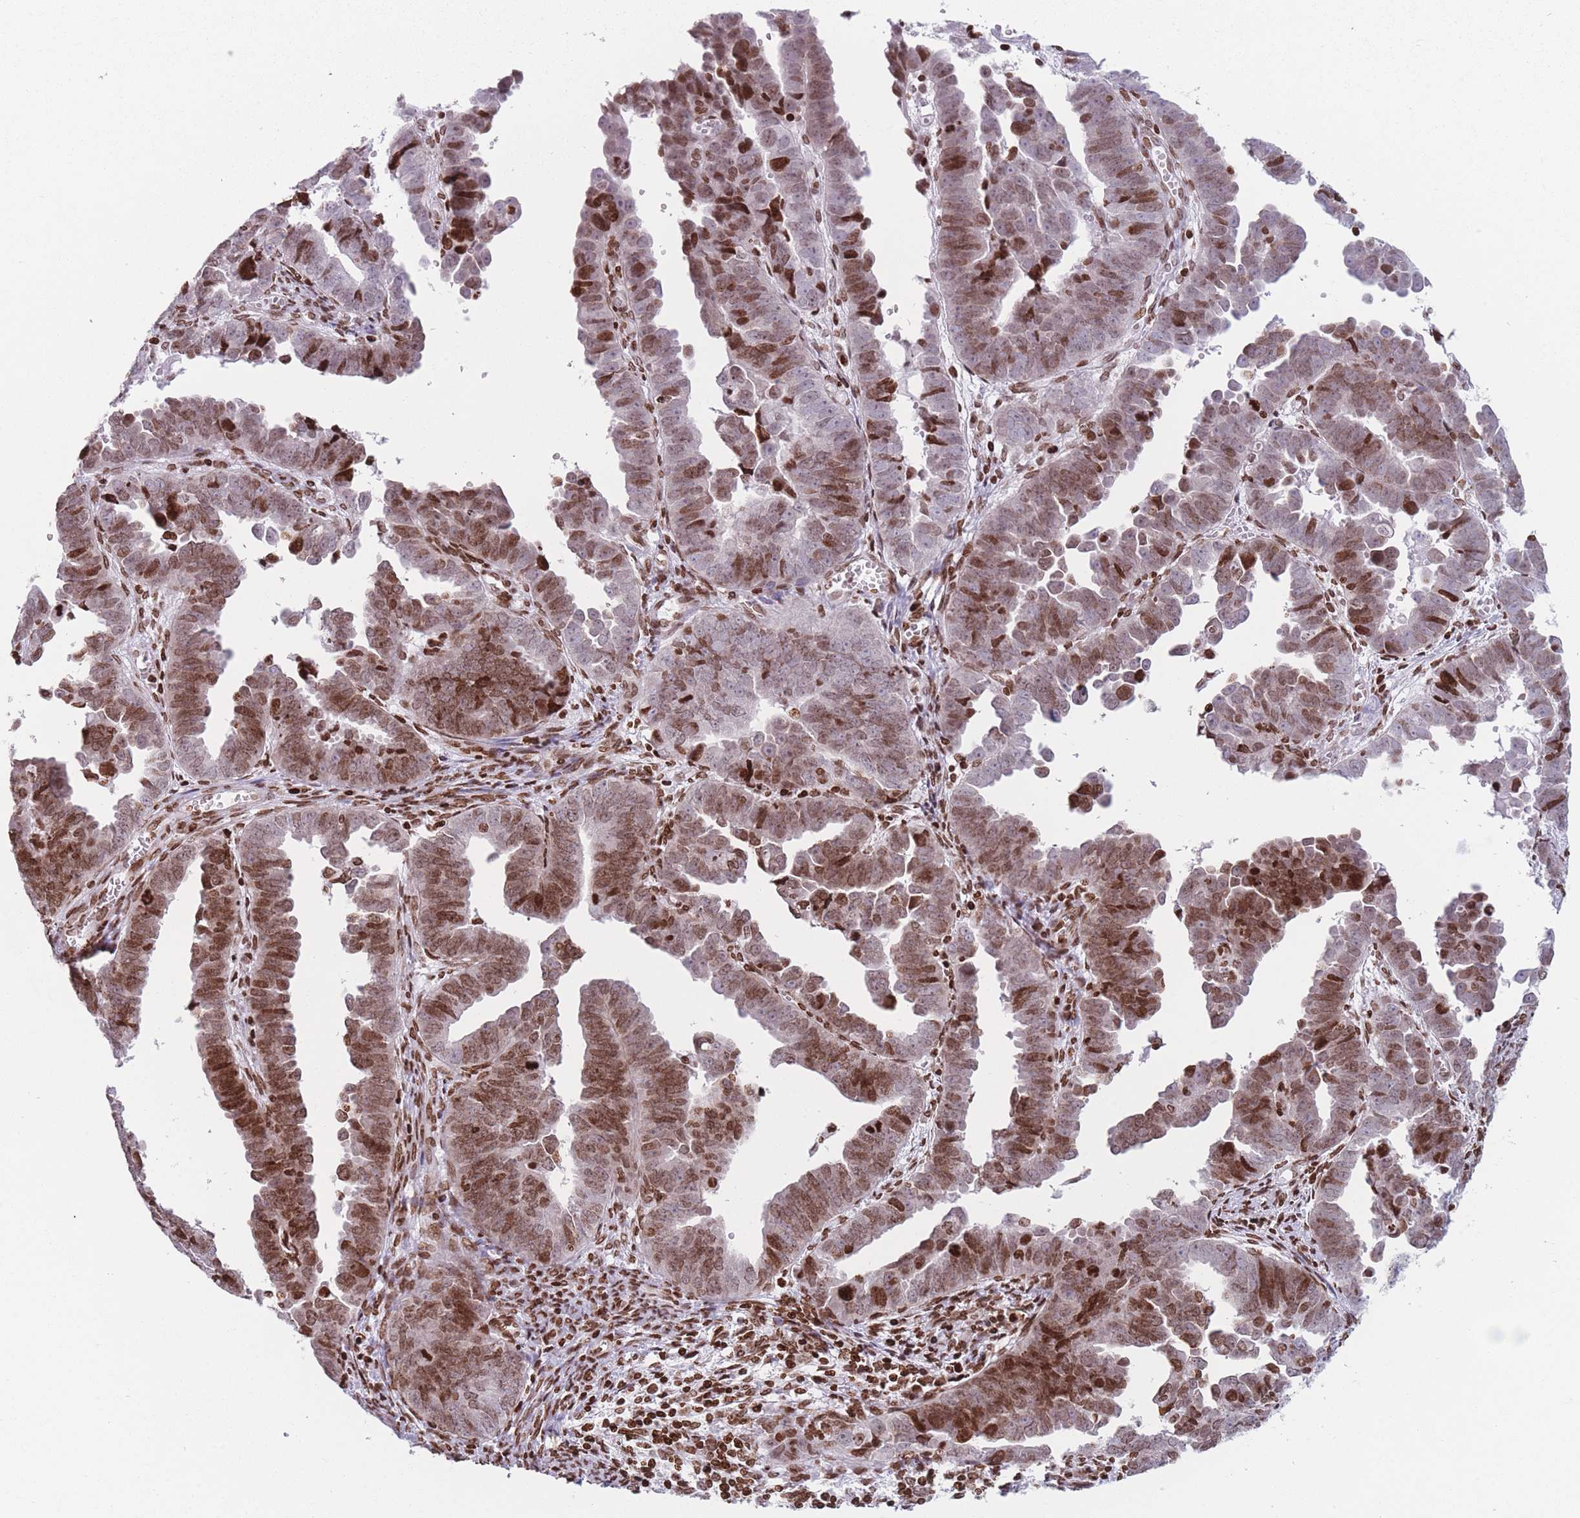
{"staining": {"intensity": "moderate", "quantity": ">75%", "location": "nuclear"}, "tissue": "endometrial cancer", "cell_type": "Tumor cells", "image_type": "cancer", "snomed": [{"axis": "morphology", "description": "Adenocarcinoma, NOS"}, {"axis": "topography", "description": "Endometrium"}], "caption": "Protein analysis of adenocarcinoma (endometrial) tissue reveals moderate nuclear positivity in about >75% of tumor cells.", "gene": "AK9", "patient": {"sex": "female", "age": 75}}